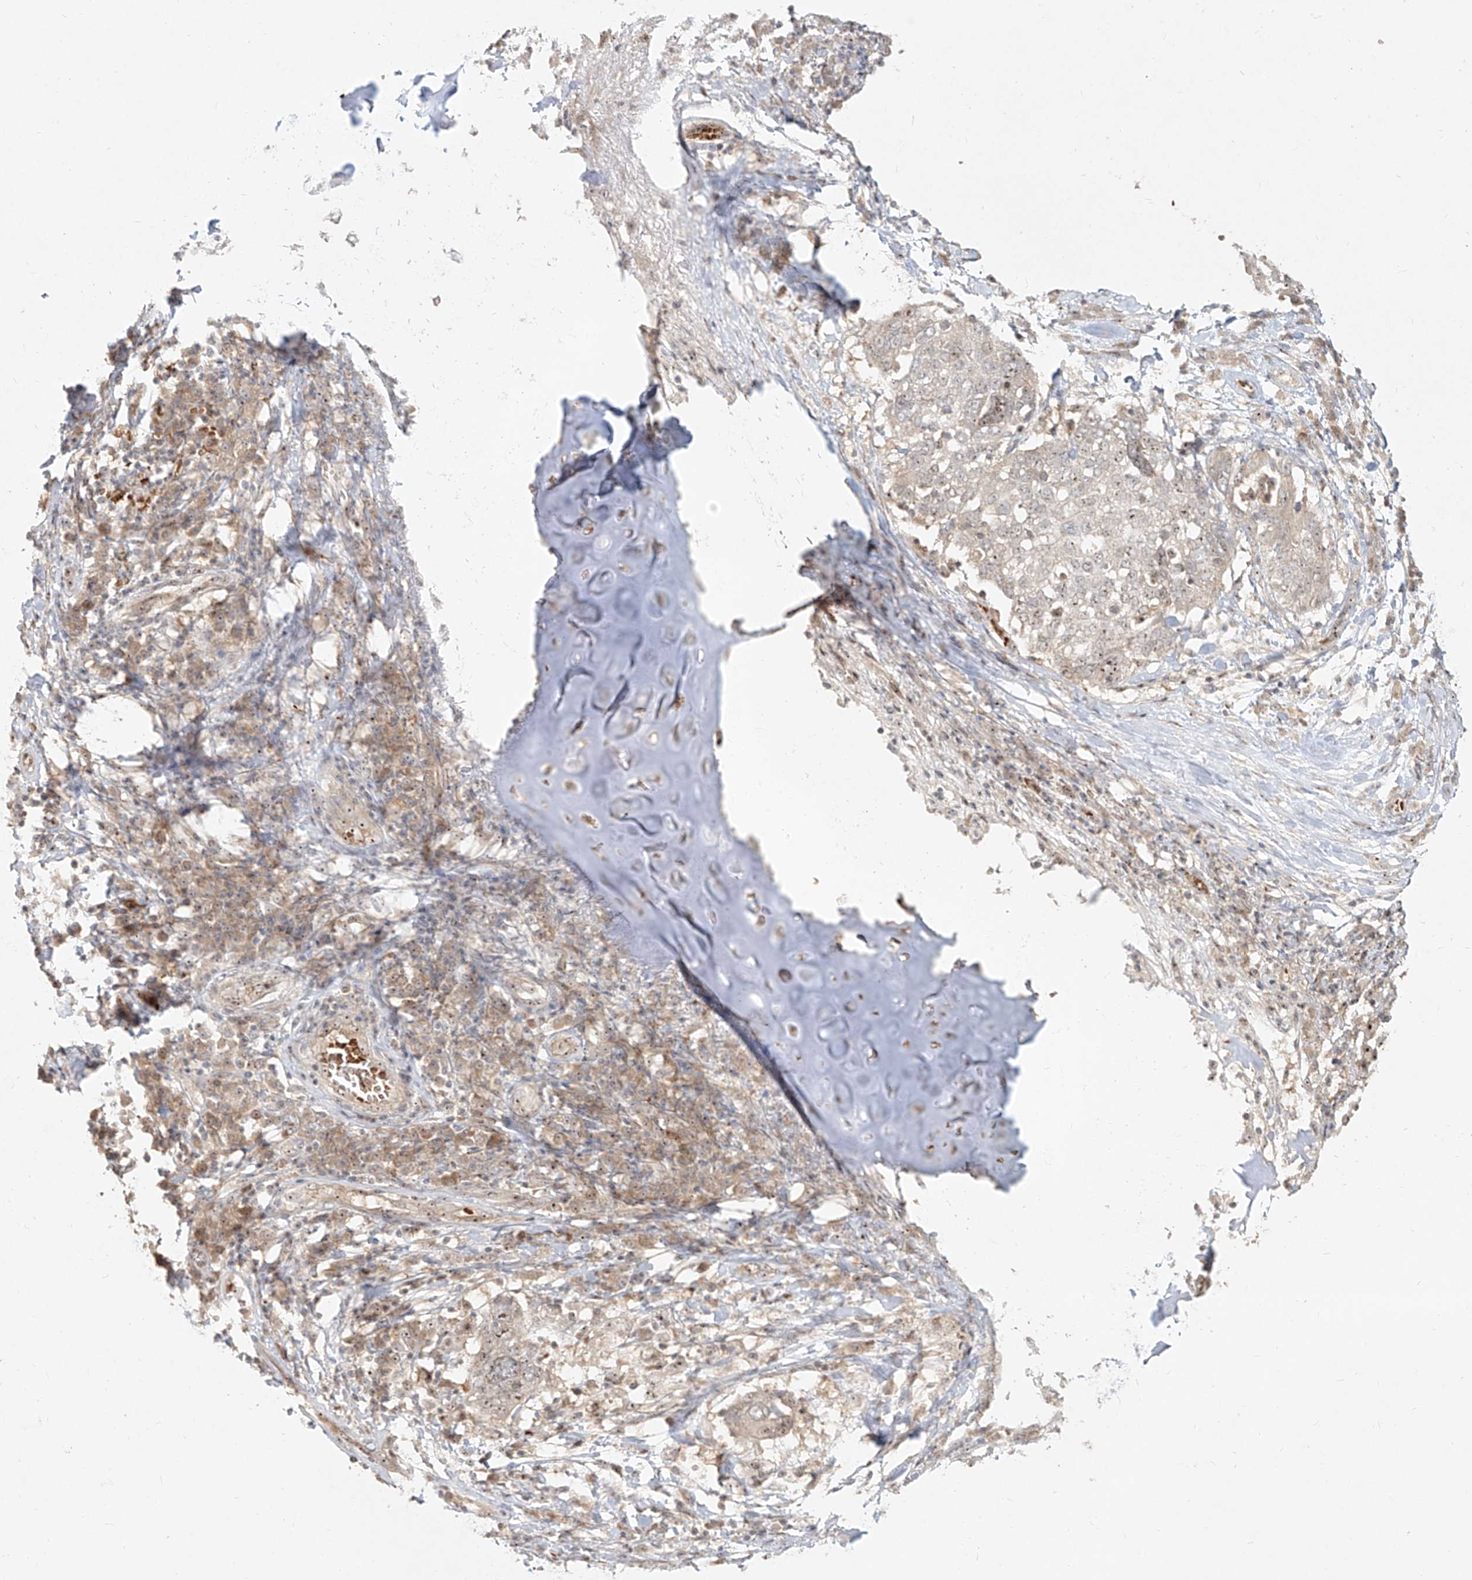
{"staining": {"intensity": "weak", "quantity": "25%-75%", "location": "nuclear"}, "tissue": "lung cancer", "cell_type": "Tumor cells", "image_type": "cancer", "snomed": [{"axis": "morphology", "description": "Squamous cell carcinoma, NOS"}, {"axis": "topography", "description": "Lung"}], "caption": "Immunohistochemical staining of lung cancer (squamous cell carcinoma) exhibits low levels of weak nuclear protein expression in about 25%-75% of tumor cells.", "gene": "BYSL", "patient": {"sex": "male", "age": 65}}